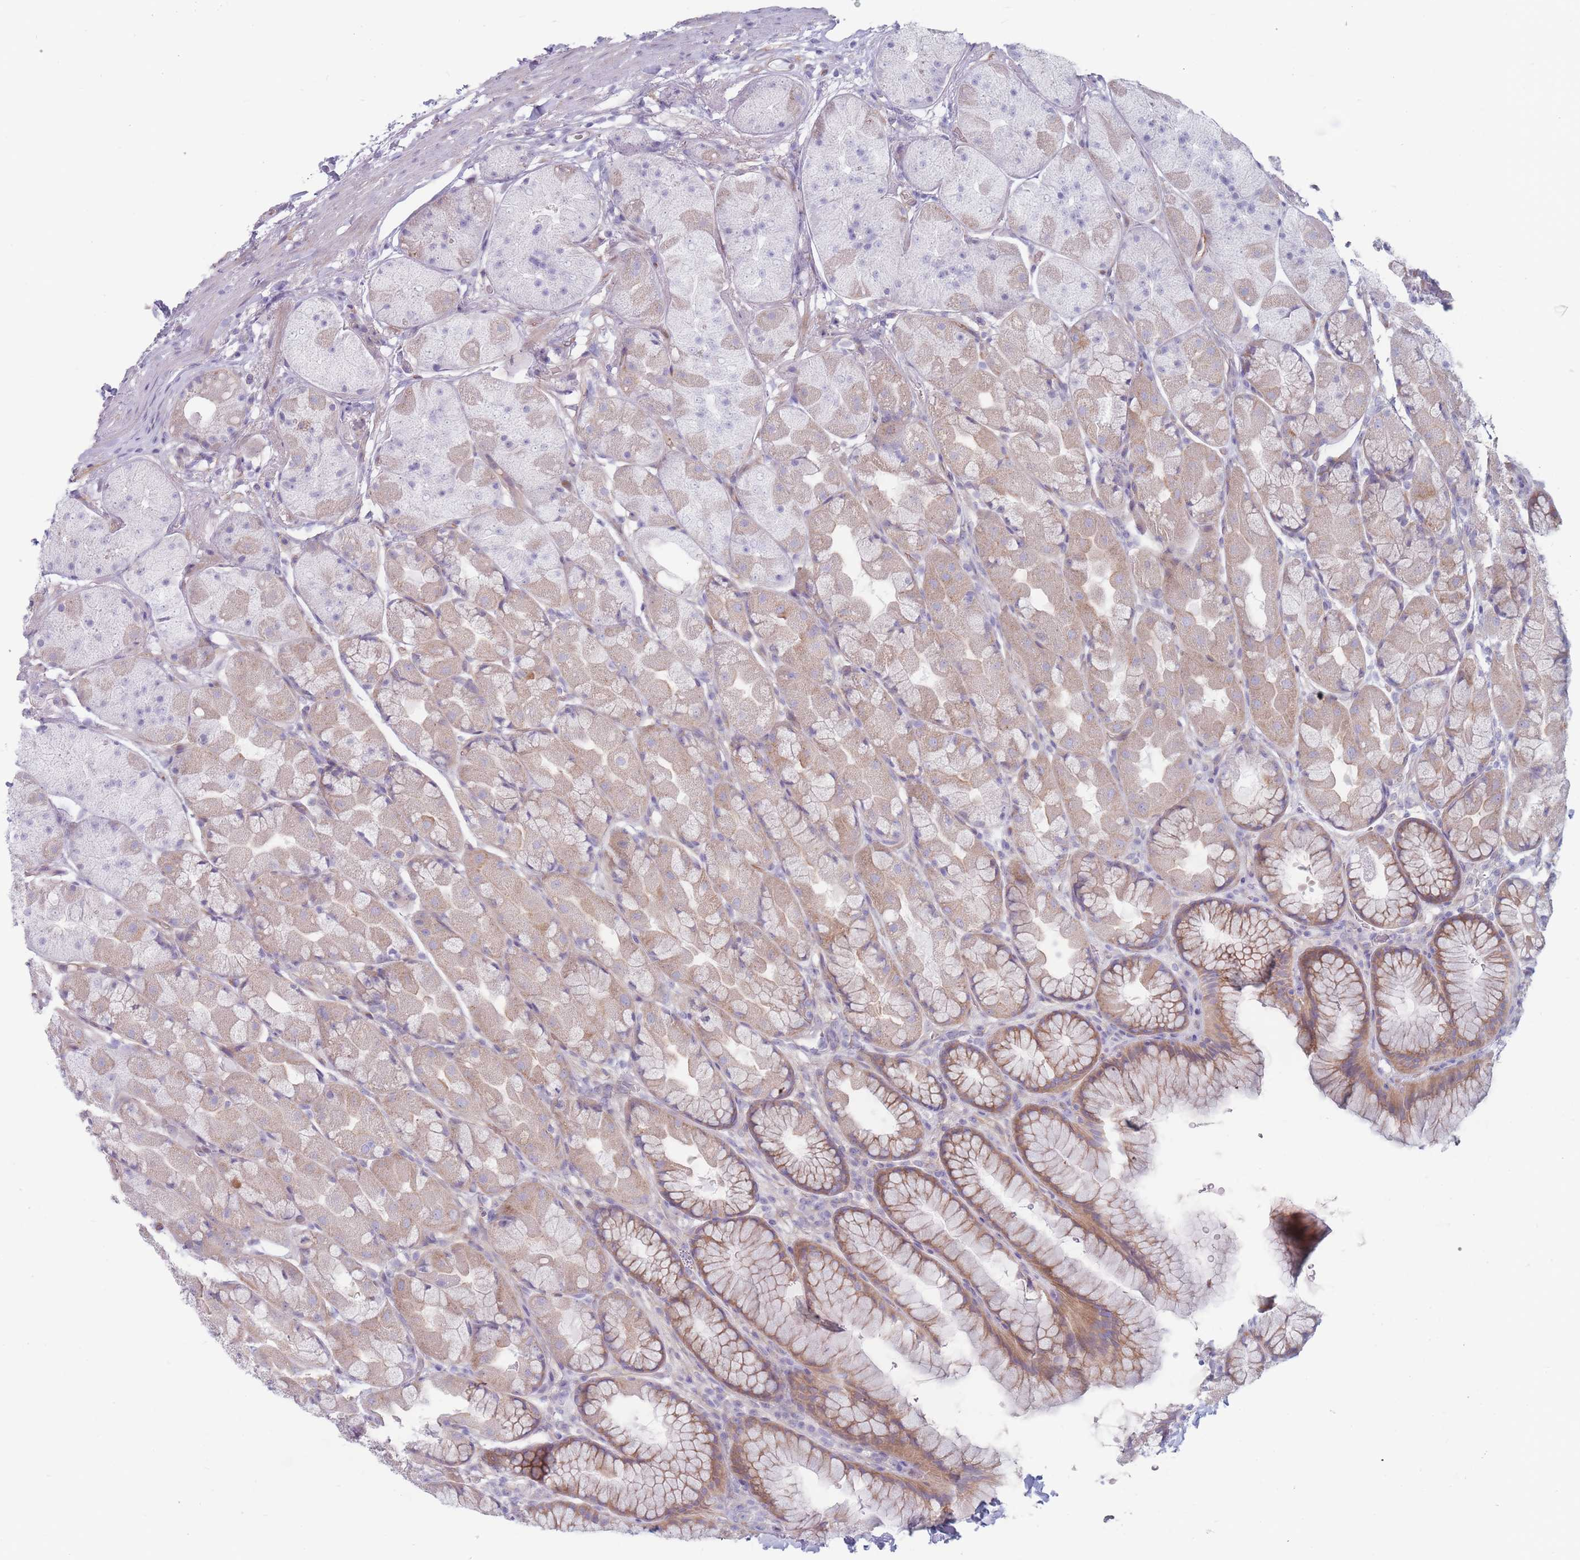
{"staining": {"intensity": "weak", "quantity": "25%-75%", "location": "cytoplasmic/membranous"}, "tissue": "stomach", "cell_type": "Glandular cells", "image_type": "normal", "snomed": [{"axis": "morphology", "description": "Normal tissue, NOS"}, {"axis": "topography", "description": "Stomach"}], "caption": "This image reveals immunohistochemistry (IHC) staining of unremarkable human stomach, with low weak cytoplasmic/membranous expression in approximately 25%-75% of glandular cells.", "gene": "PLPP1", "patient": {"sex": "male", "age": 57}}